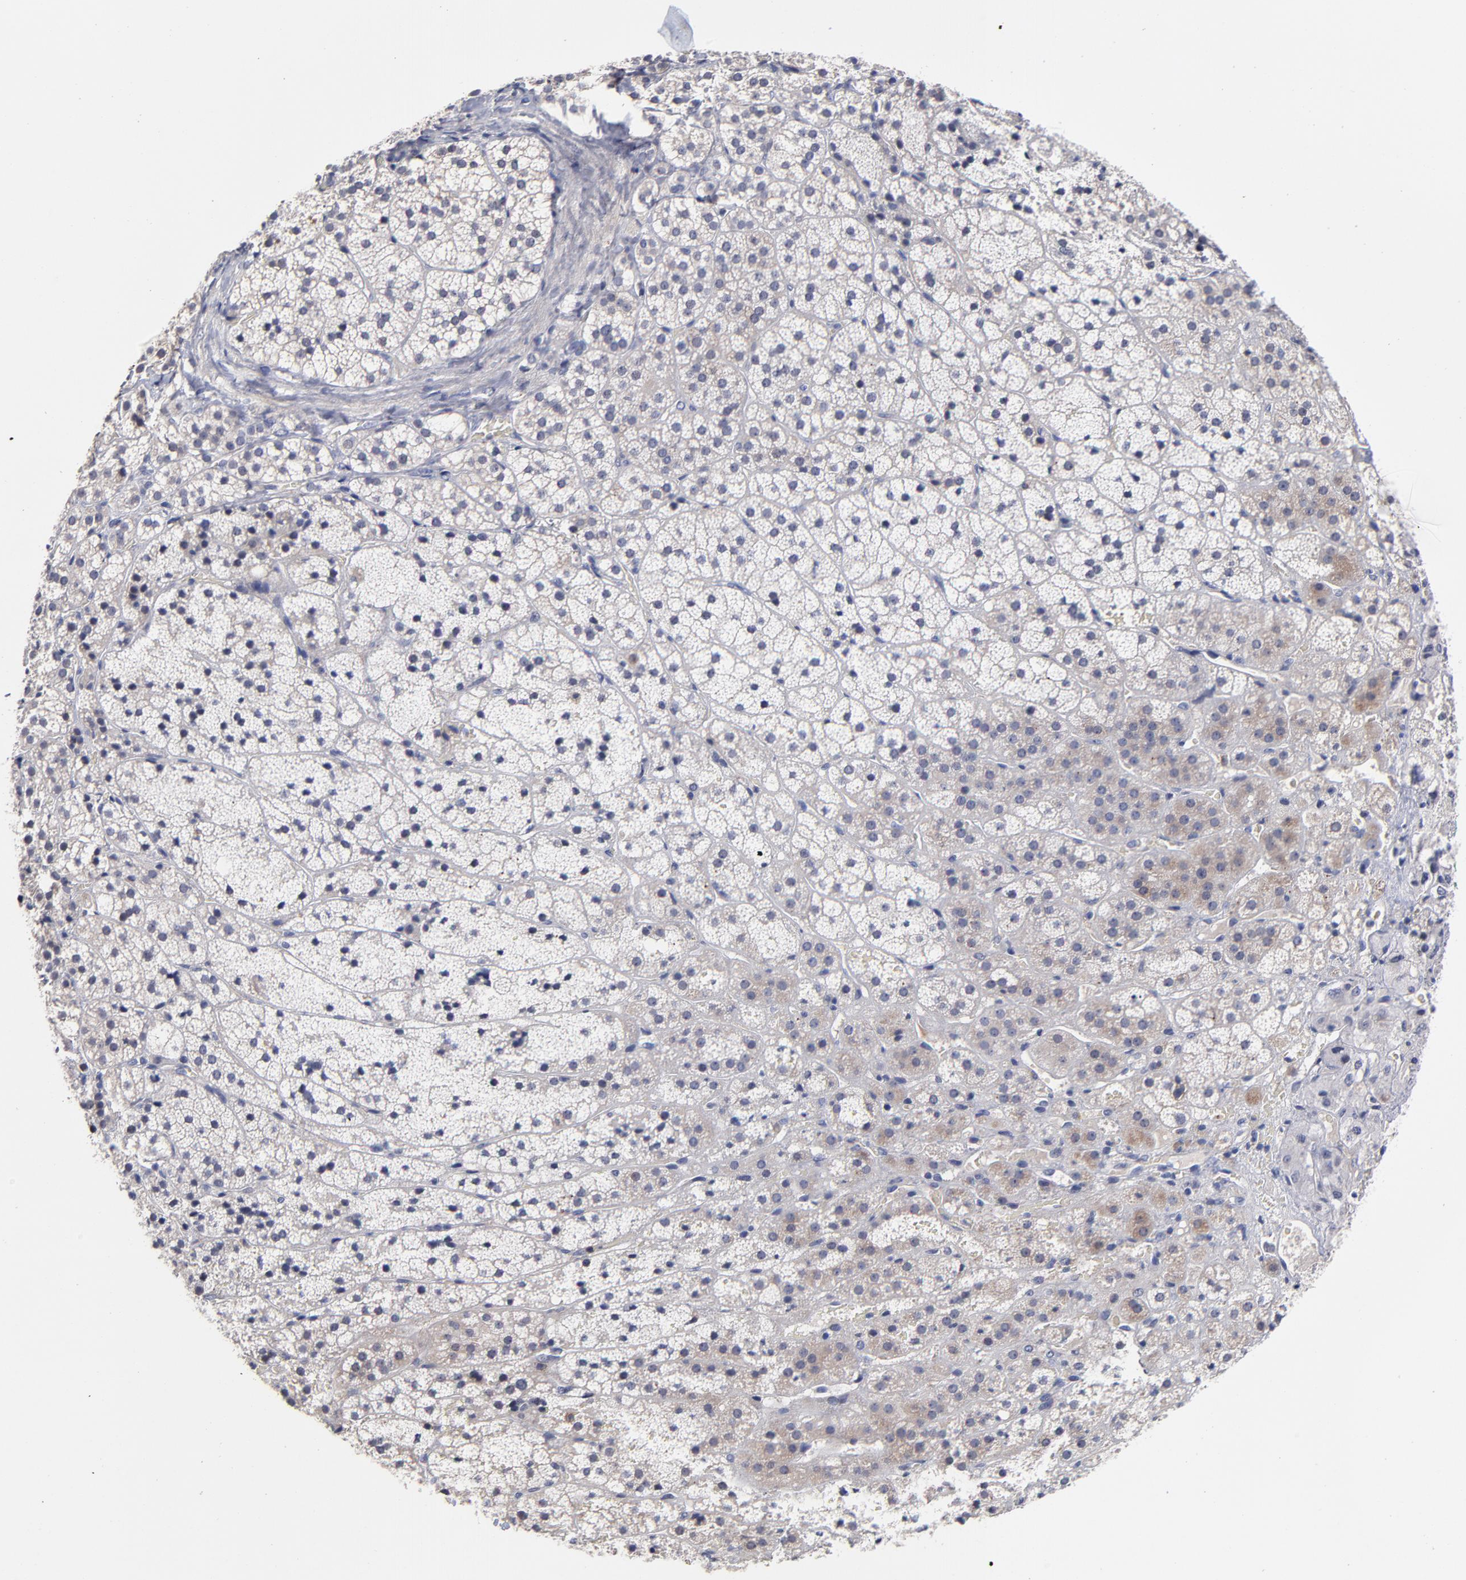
{"staining": {"intensity": "weak", "quantity": "<25%", "location": "cytoplasmic/membranous"}, "tissue": "adrenal gland", "cell_type": "Glandular cells", "image_type": "normal", "snomed": [{"axis": "morphology", "description": "Normal tissue, NOS"}, {"axis": "topography", "description": "Adrenal gland"}], "caption": "An IHC histopathology image of benign adrenal gland is shown. There is no staining in glandular cells of adrenal gland. (Stains: DAB (3,3'-diaminobenzidine) immunohistochemistry with hematoxylin counter stain, Microscopy: brightfield microscopy at high magnification).", "gene": "TRAT1", "patient": {"sex": "female", "age": 44}}